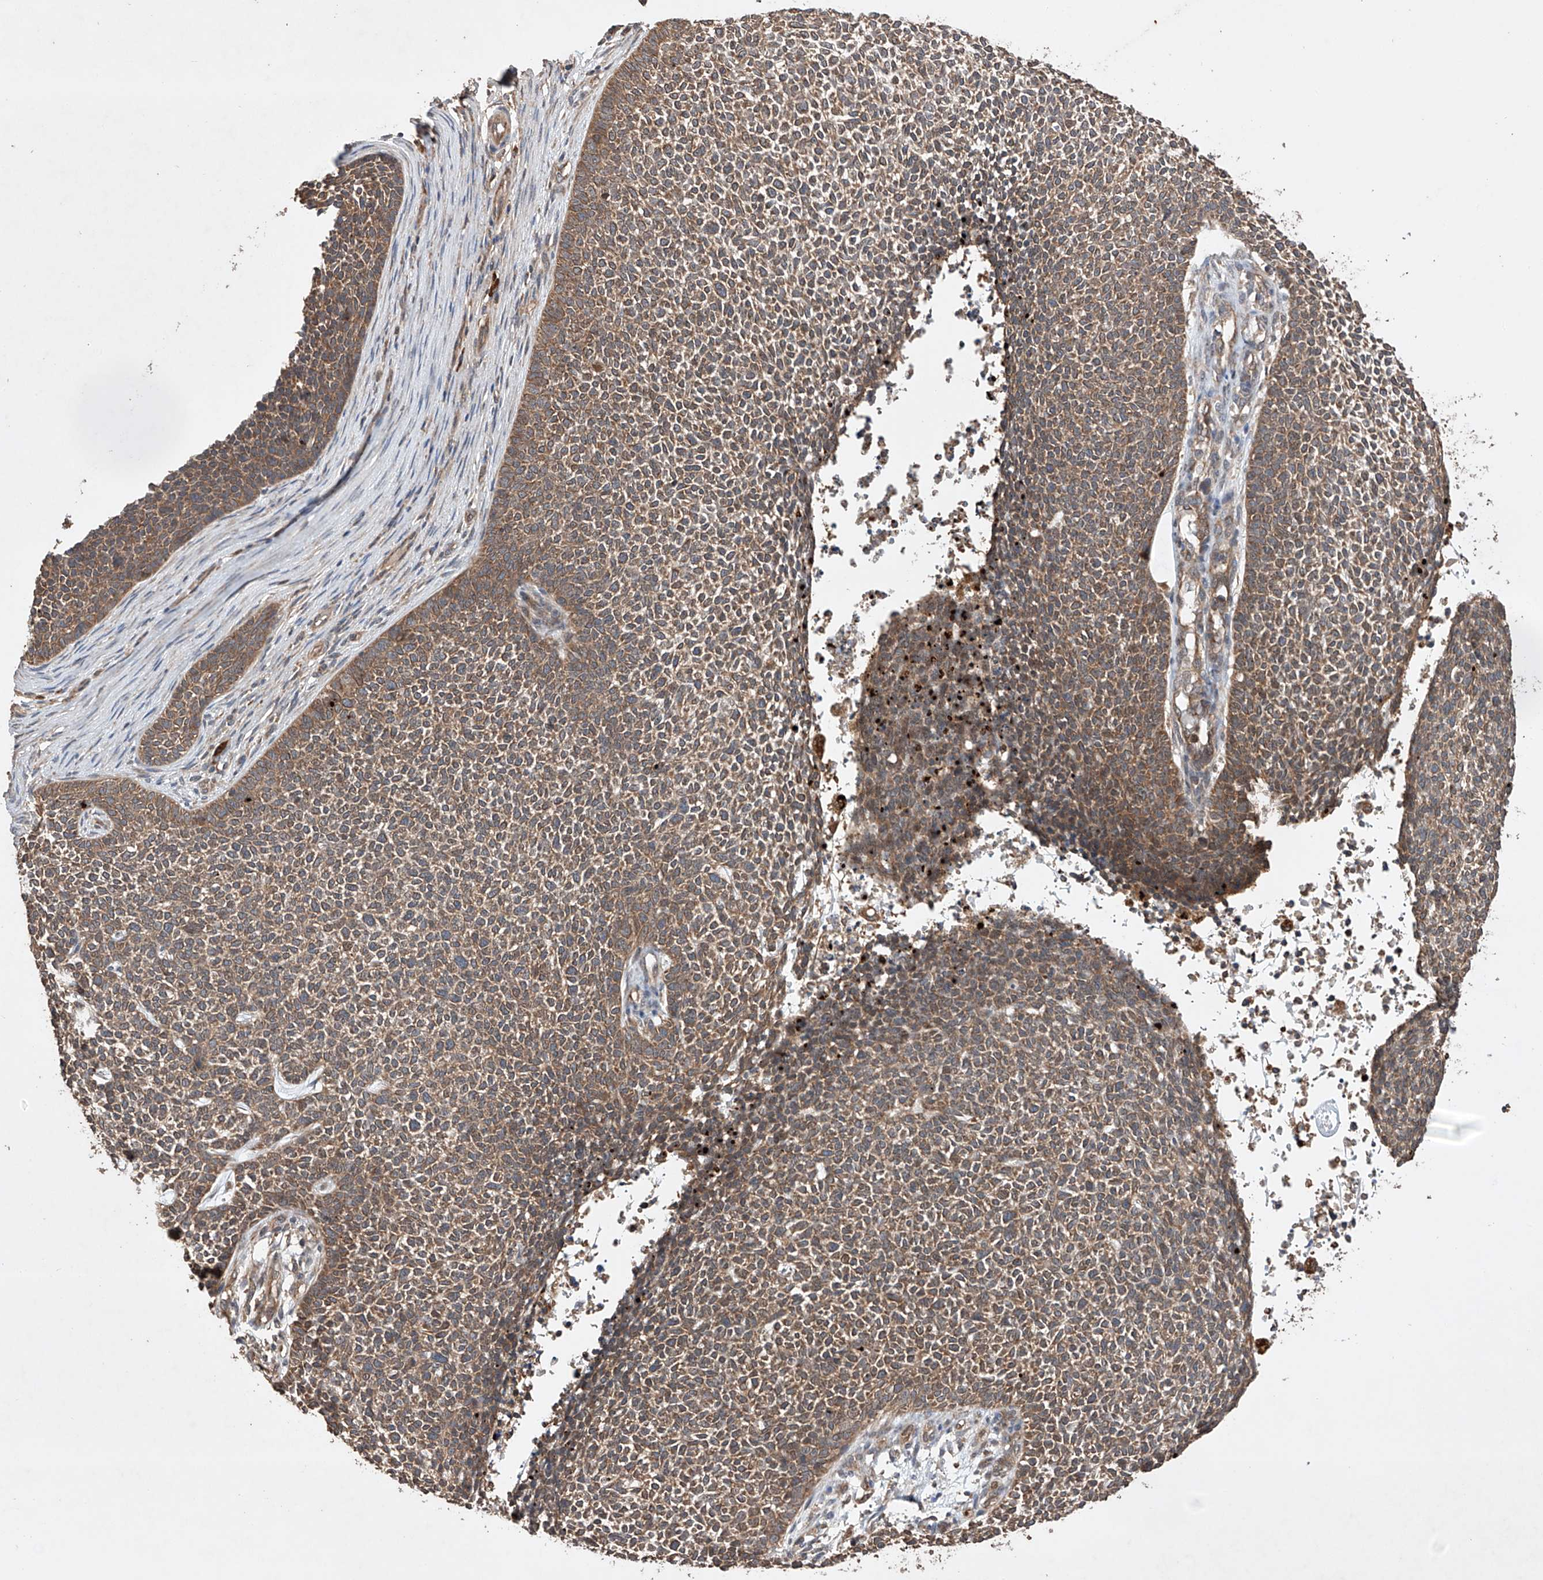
{"staining": {"intensity": "moderate", "quantity": ">75%", "location": "cytoplasmic/membranous"}, "tissue": "skin cancer", "cell_type": "Tumor cells", "image_type": "cancer", "snomed": [{"axis": "morphology", "description": "Basal cell carcinoma"}, {"axis": "topography", "description": "Skin"}], "caption": "Skin cancer was stained to show a protein in brown. There is medium levels of moderate cytoplasmic/membranous expression in about >75% of tumor cells. (Brightfield microscopy of DAB IHC at high magnification).", "gene": "LURAP1", "patient": {"sex": "female", "age": 84}}